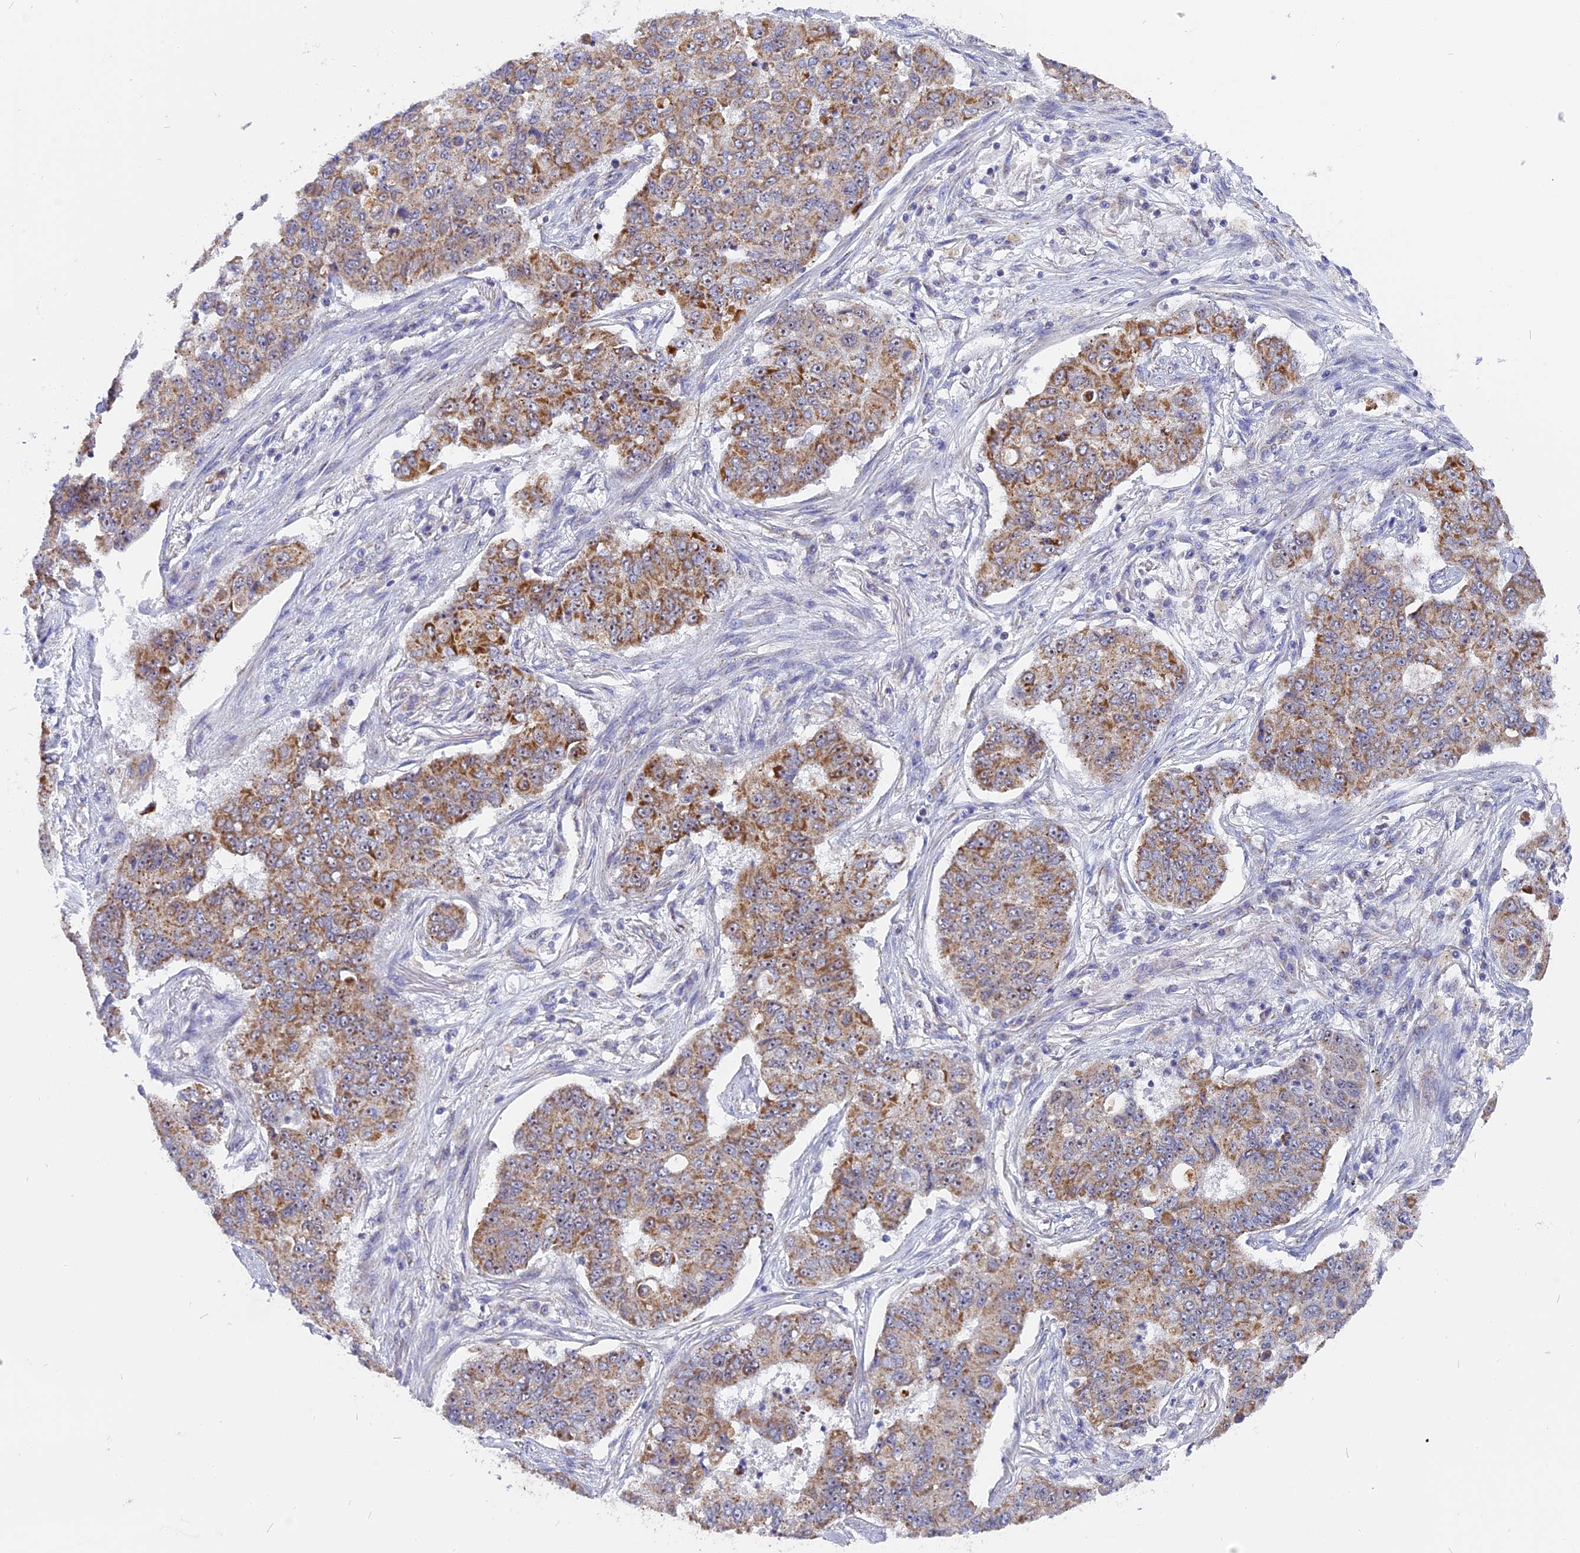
{"staining": {"intensity": "moderate", "quantity": "25%-75%", "location": "cytoplasmic/membranous"}, "tissue": "lung cancer", "cell_type": "Tumor cells", "image_type": "cancer", "snomed": [{"axis": "morphology", "description": "Squamous cell carcinoma, NOS"}, {"axis": "topography", "description": "Lung"}], "caption": "Tumor cells reveal medium levels of moderate cytoplasmic/membranous expression in about 25%-75% of cells in squamous cell carcinoma (lung).", "gene": "DTWD1", "patient": {"sex": "male", "age": 74}}